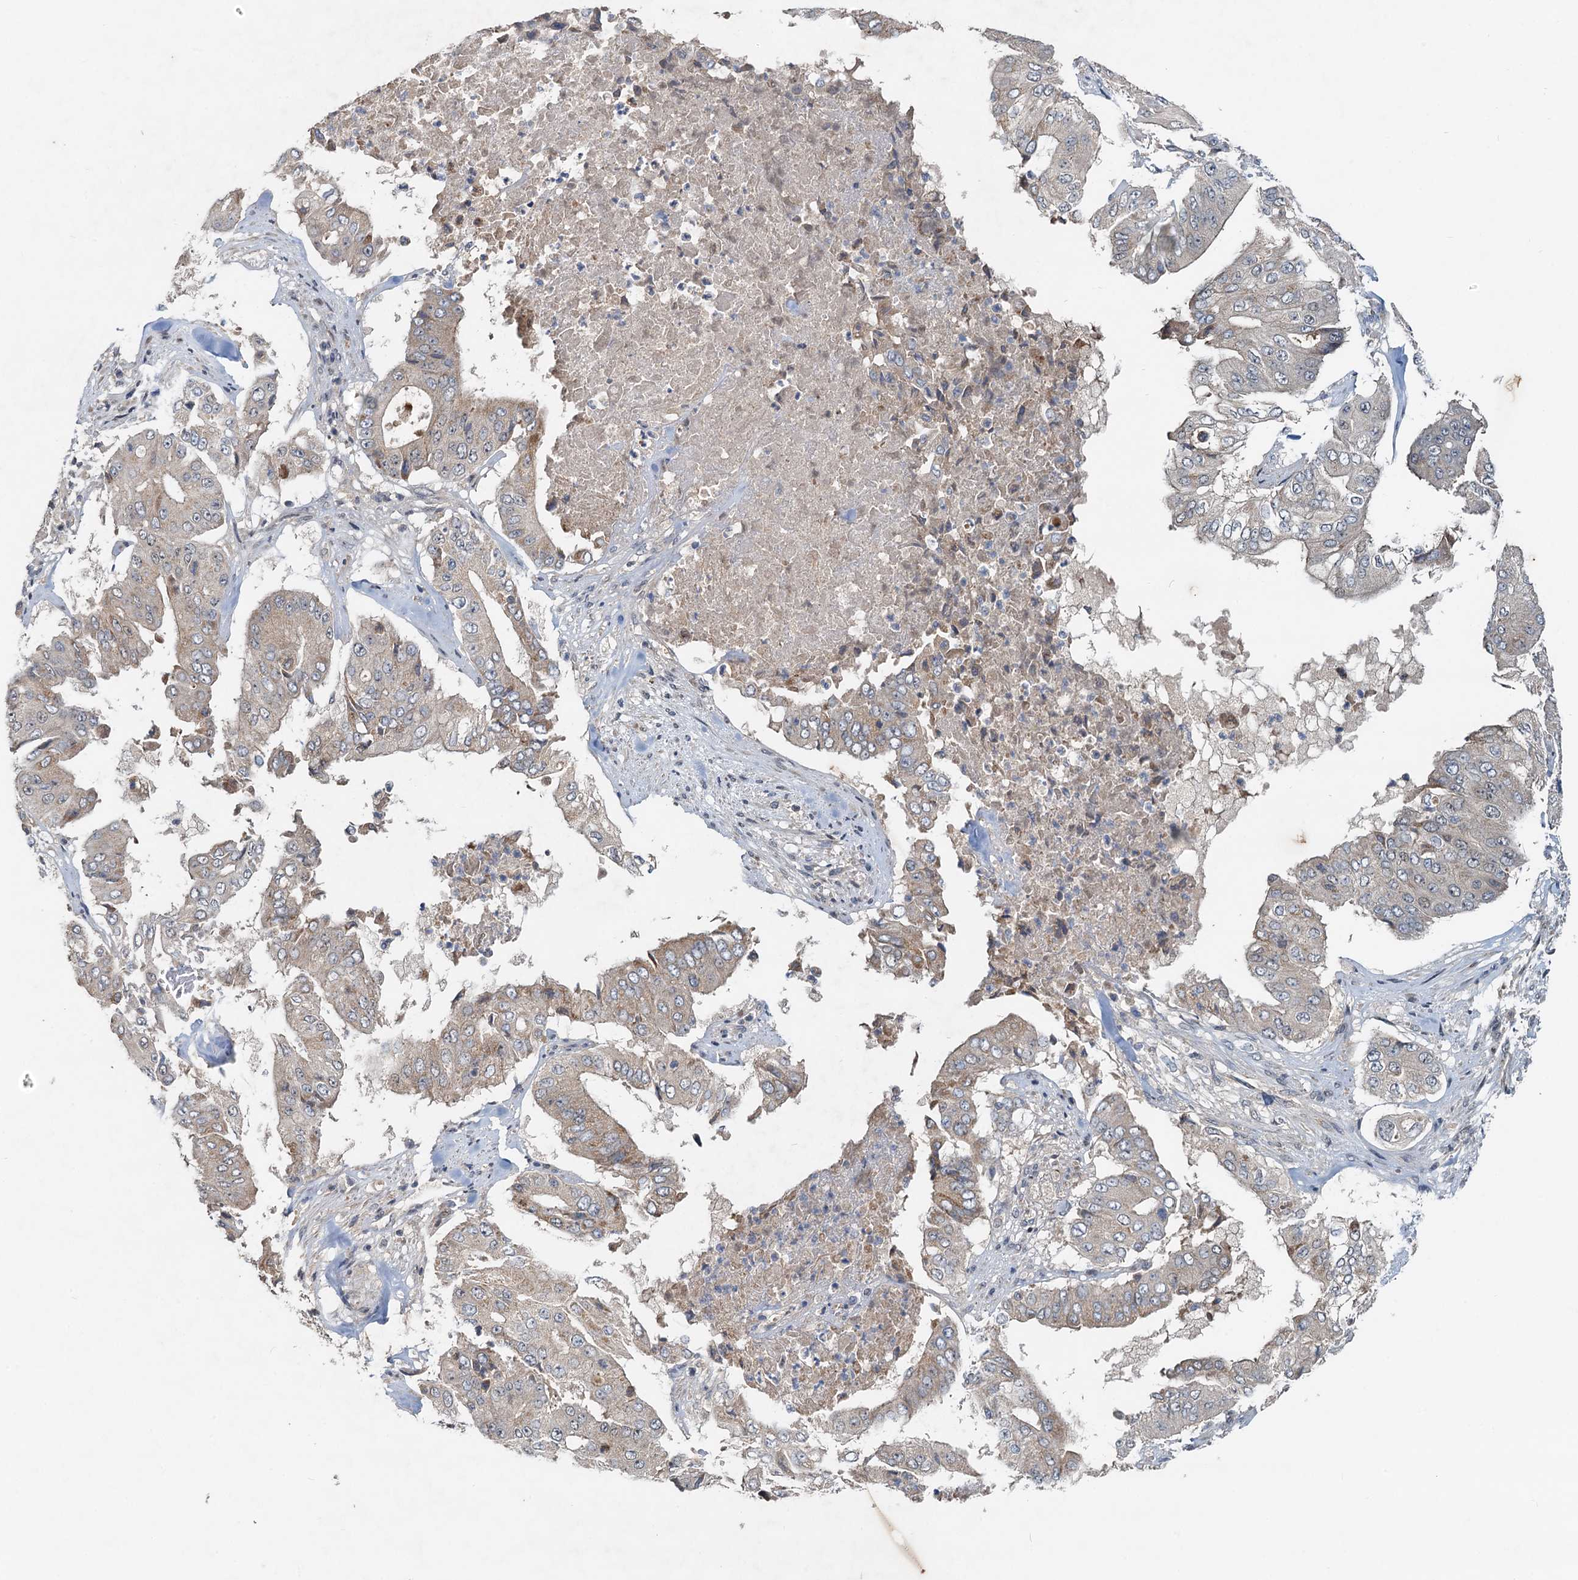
{"staining": {"intensity": "moderate", "quantity": "25%-75%", "location": "cytoplasmic/membranous"}, "tissue": "pancreatic cancer", "cell_type": "Tumor cells", "image_type": "cancer", "snomed": [{"axis": "morphology", "description": "Adenocarcinoma, NOS"}, {"axis": "topography", "description": "Pancreas"}], "caption": "A high-resolution photomicrograph shows immunohistochemistry staining of pancreatic cancer, which shows moderate cytoplasmic/membranous staining in approximately 25%-75% of tumor cells. (DAB IHC with brightfield microscopy, high magnification).", "gene": "CEP68", "patient": {"sex": "female", "age": 77}}